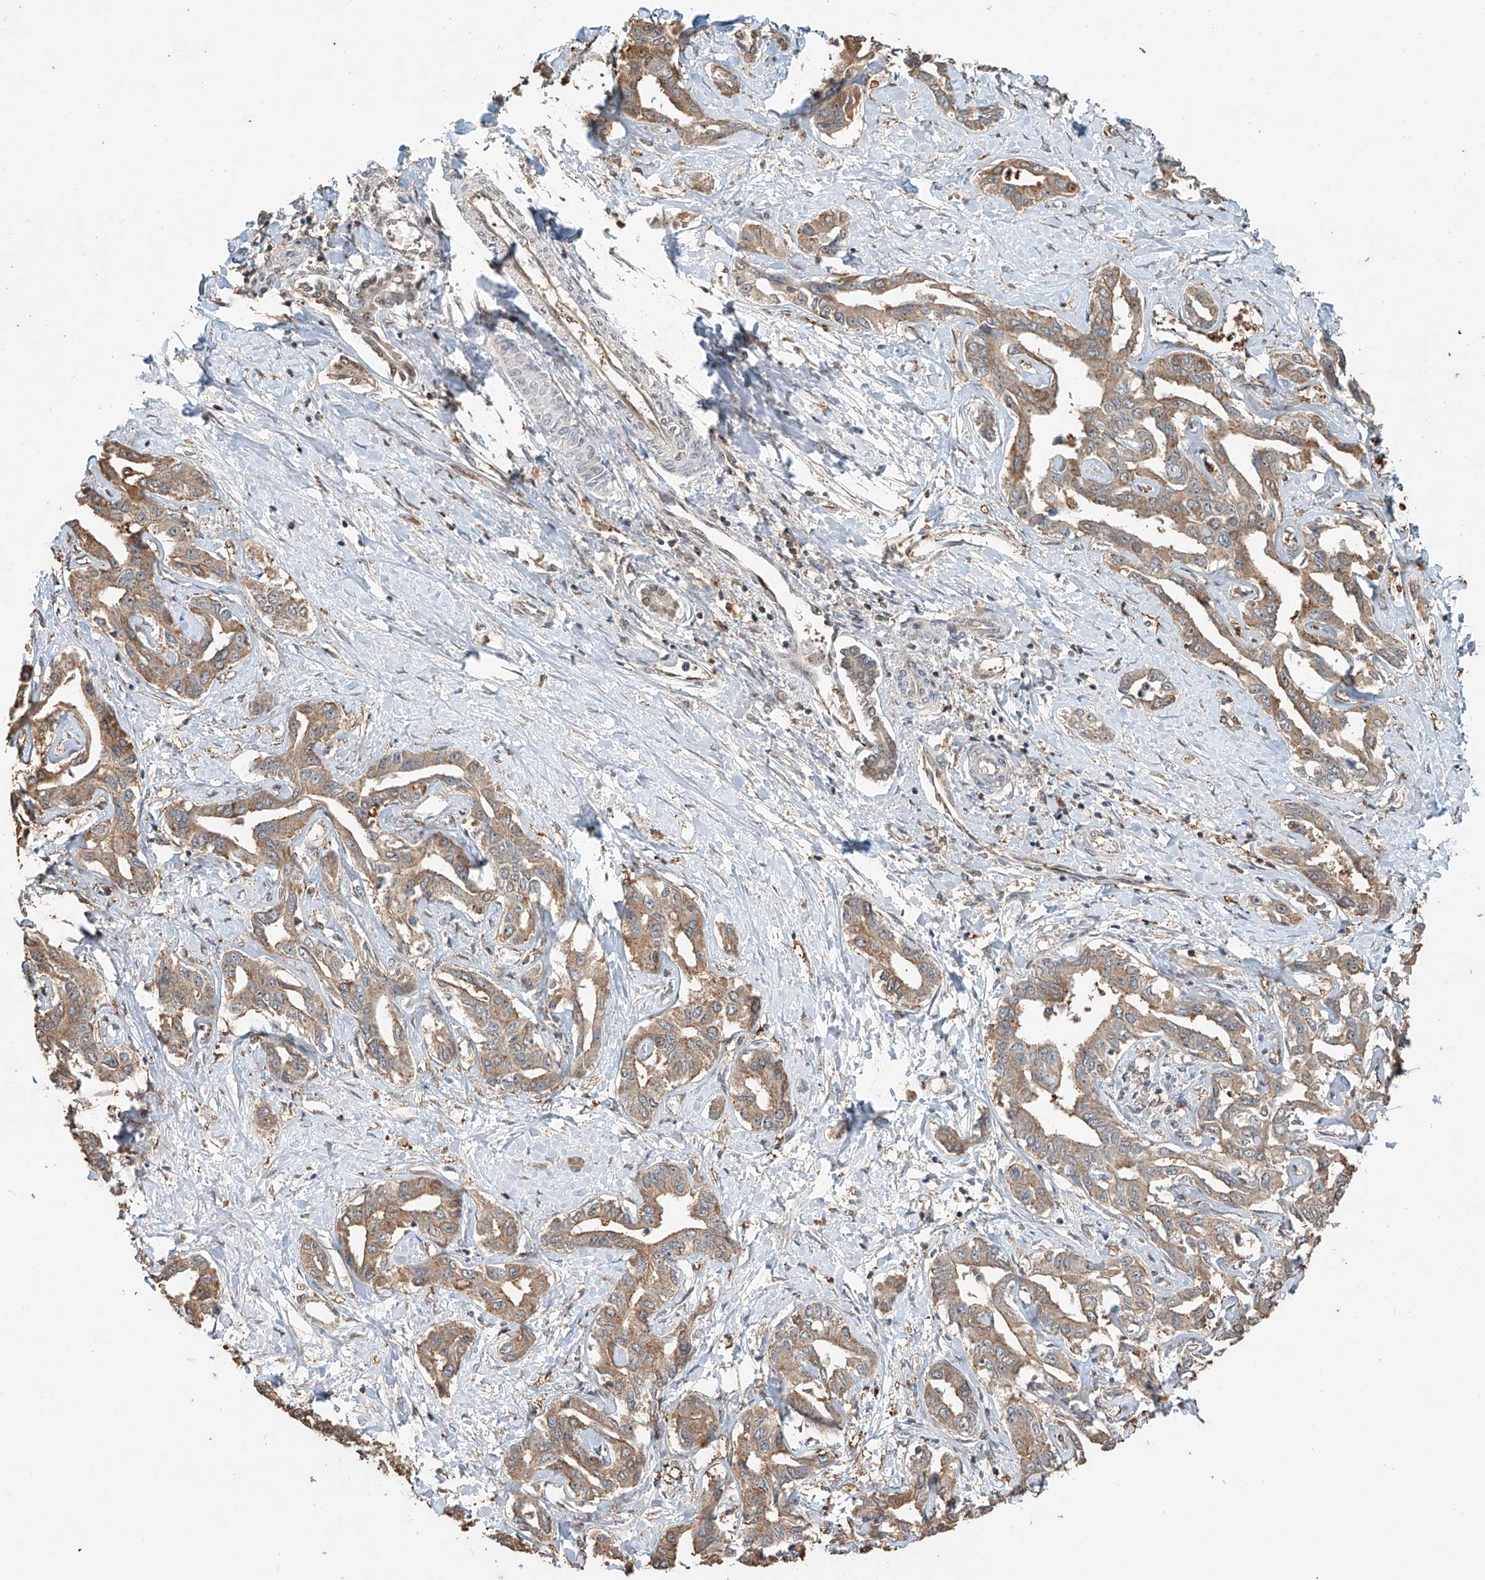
{"staining": {"intensity": "moderate", "quantity": ">75%", "location": "cytoplasmic/membranous"}, "tissue": "liver cancer", "cell_type": "Tumor cells", "image_type": "cancer", "snomed": [{"axis": "morphology", "description": "Cholangiocarcinoma"}, {"axis": "topography", "description": "Liver"}], "caption": "Liver cholangiocarcinoma stained for a protein (brown) shows moderate cytoplasmic/membranous positive staining in about >75% of tumor cells.", "gene": "RMND1", "patient": {"sex": "male", "age": 59}}